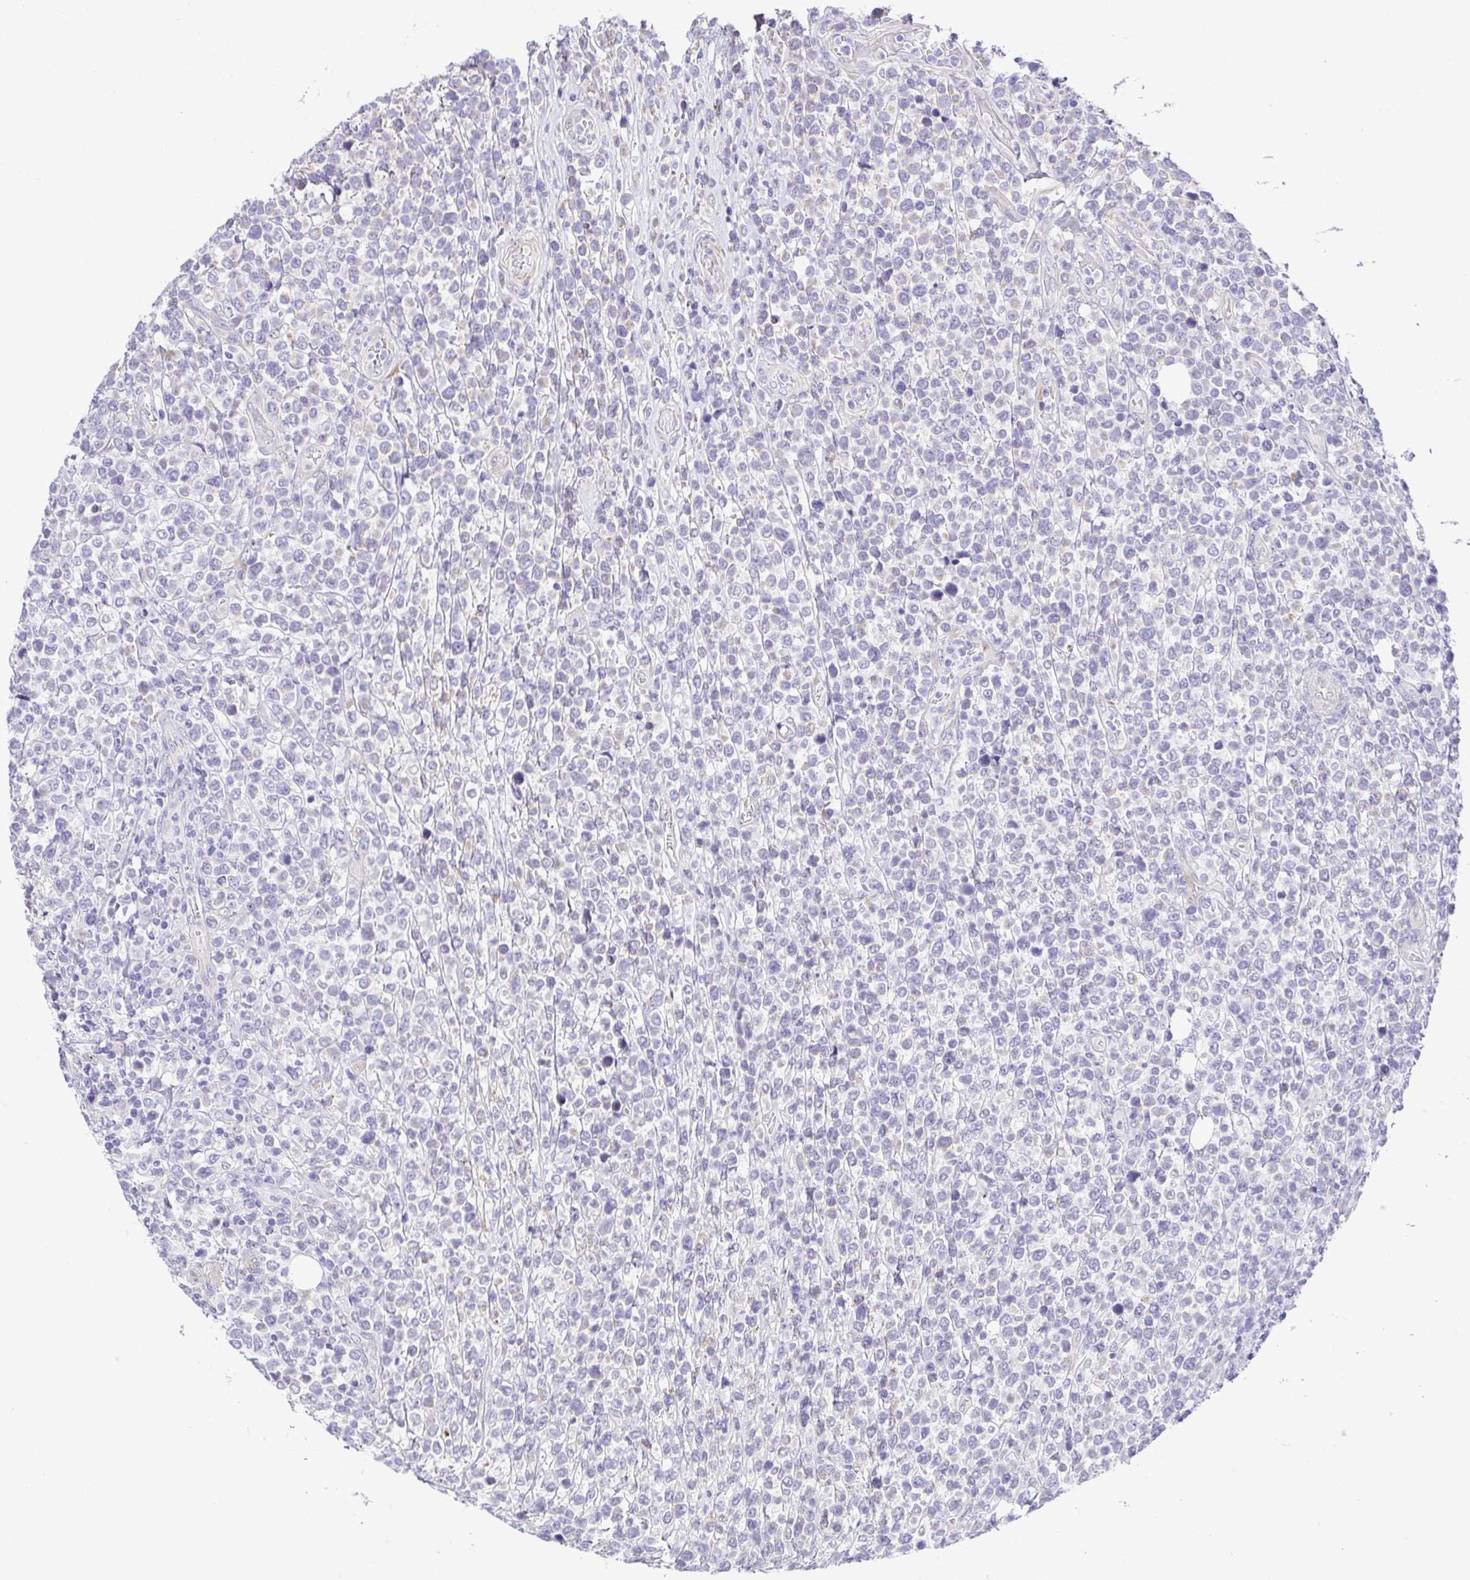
{"staining": {"intensity": "negative", "quantity": "none", "location": "none"}, "tissue": "lymphoma", "cell_type": "Tumor cells", "image_type": "cancer", "snomed": [{"axis": "morphology", "description": "Malignant lymphoma, non-Hodgkin's type, High grade"}, {"axis": "topography", "description": "Soft tissue"}], "caption": "Tumor cells show no significant expression in lymphoma.", "gene": "DCLK2", "patient": {"sex": "female", "age": 56}}